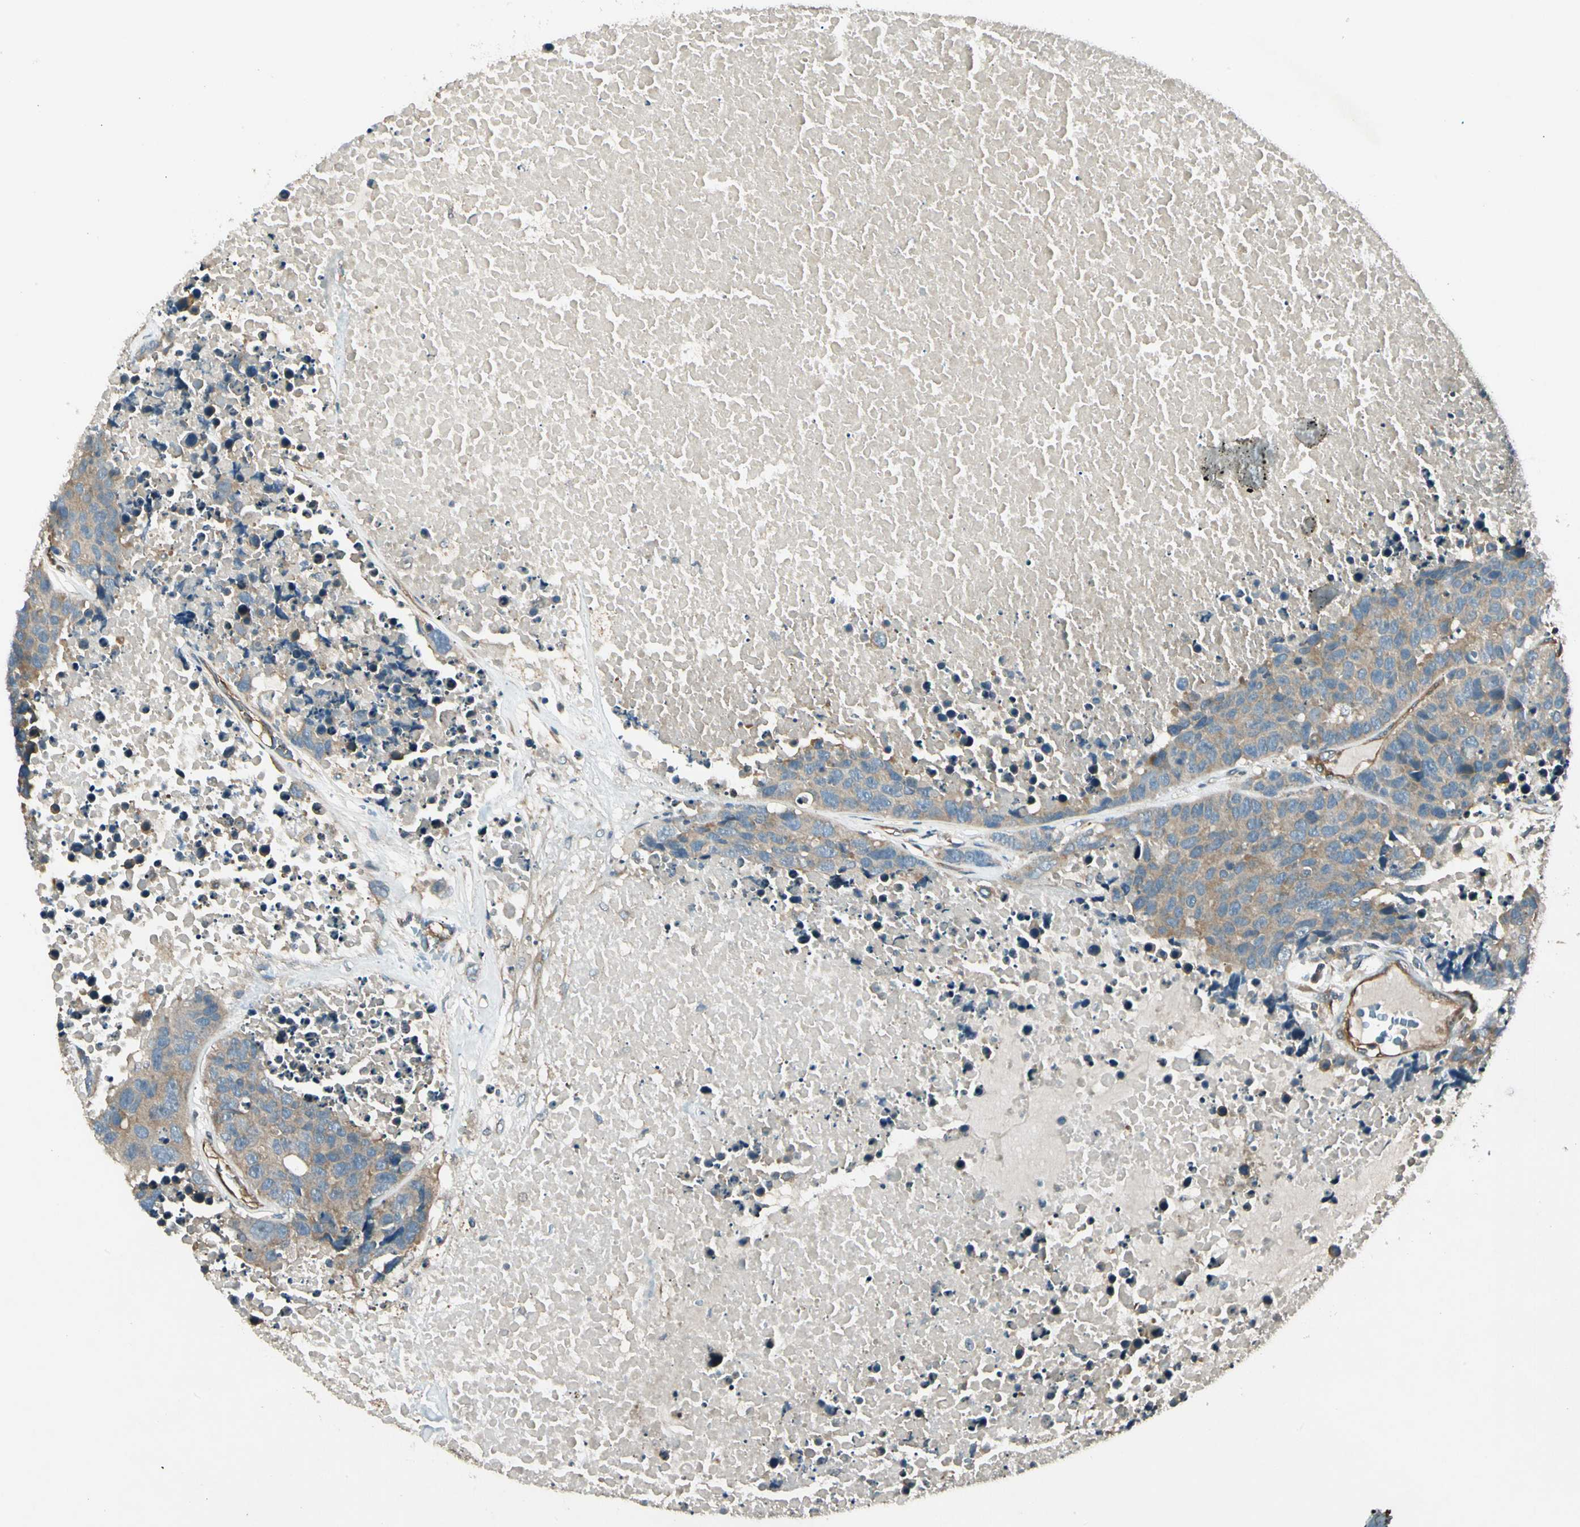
{"staining": {"intensity": "weak", "quantity": ">75%", "location": "cytoplasmic/membranous"}, "tissue": "carcinoid", "cell_type": "Tumor cells", "image_type": "cancer", "snomed": [{"axis": "morphology", "description": "Carcinoid, malignant, NOS"}, {"axis": "topography", "description": "Lung"}], "caption": "DAB immunohistochemical staining of carcinoid displays weak cytoplasmic/membranous protein positivity in approximately >75% of tumor cells.", "gene": "ROCK2", "patient": {"sex": "male", "age": 60}}